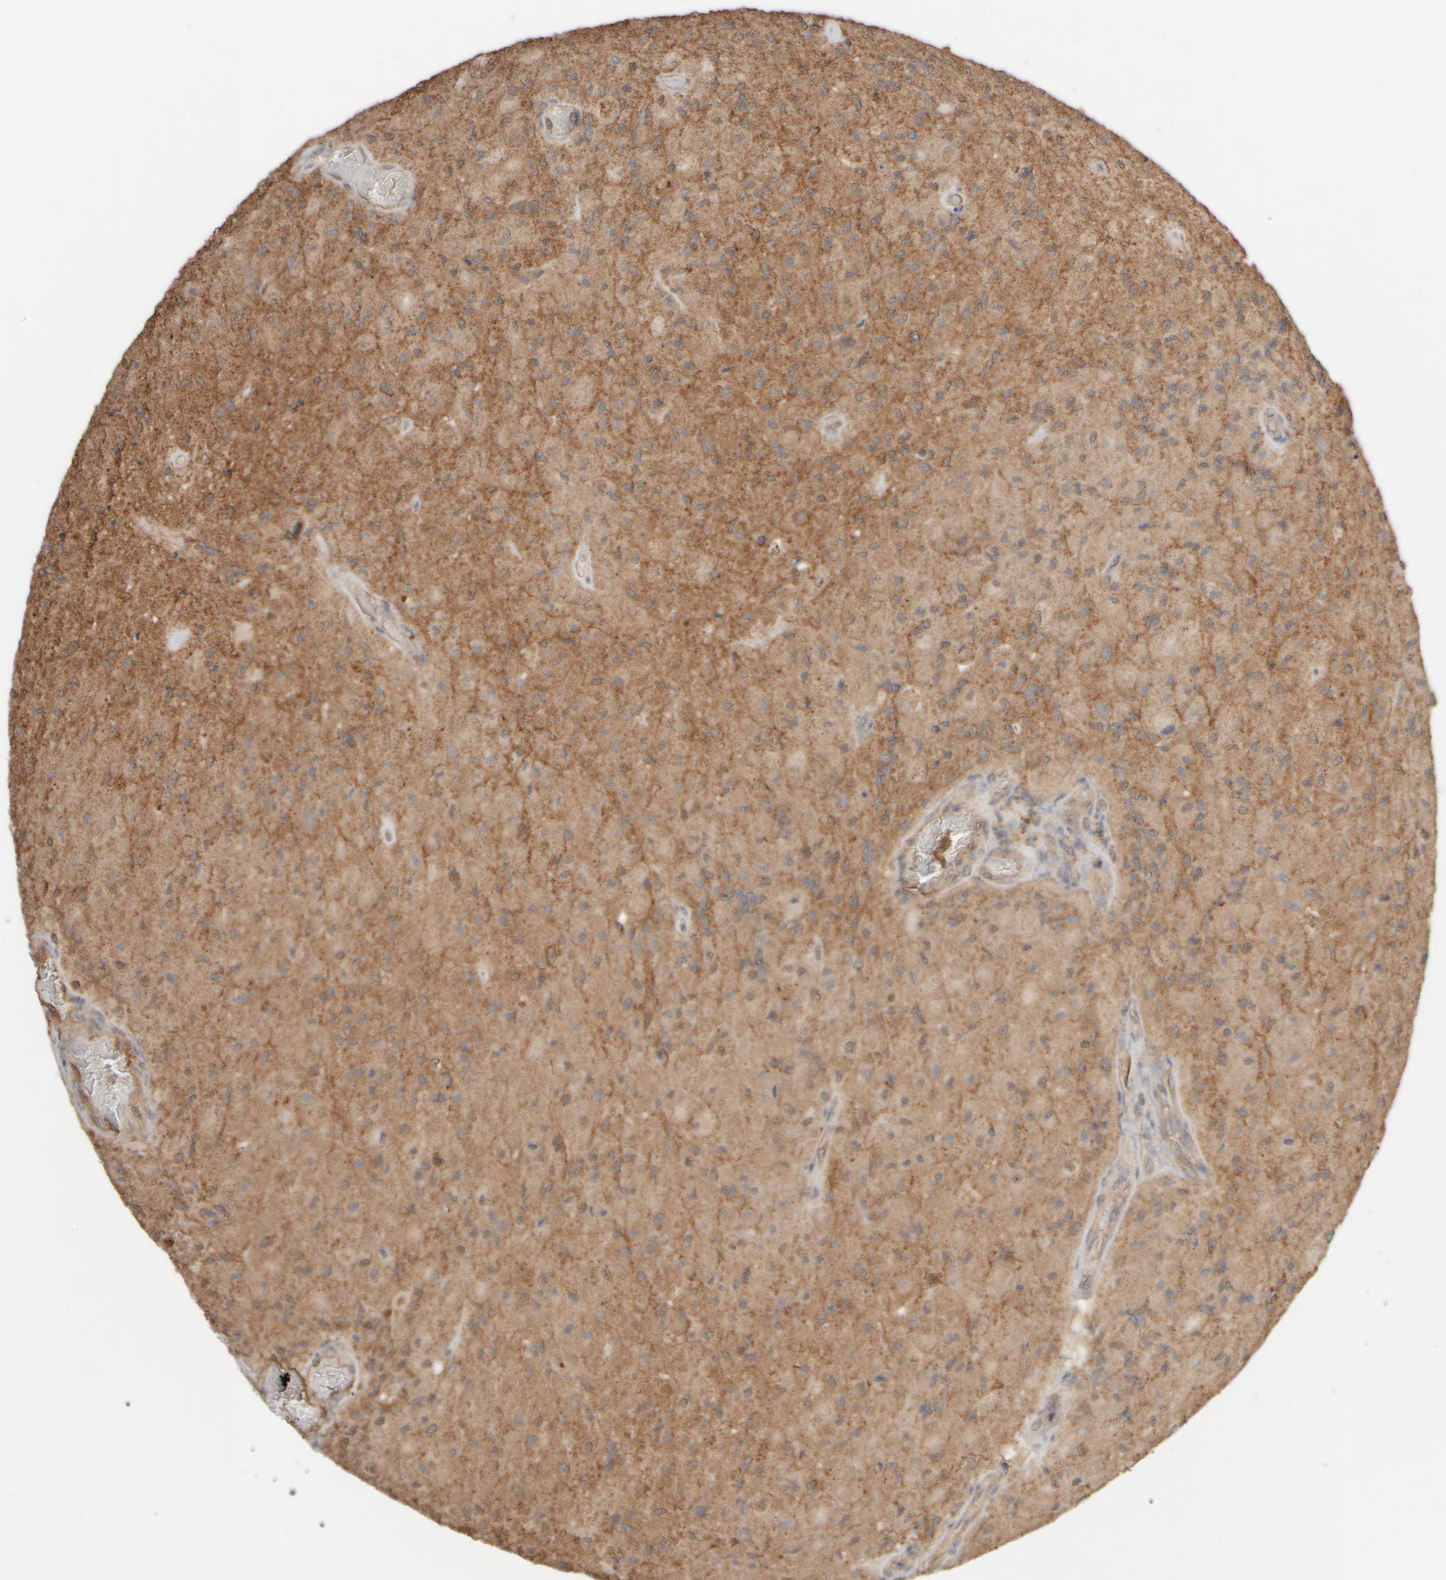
{"staining": {"intensity": "moderate", "quantity": ">75%", "location": "cytoplasmic/membranous"}, "tissue": "glioma", "cell_type": "Tumor cells", "image_type": "cancer", "snomed": [{"axis": "morphology", "description": "Normal tissue, NOS"}, {"axis": "morphology", "description": "Glioma, malignant, High grade"}, {"axis": "topography", "description": "Cerebral cortex"}], "caption": "This micrograph exhibits immunohistochemistry staining of human malignant glioma (high-grade), with medium moderate cytoplasmic/membranous positivity in about >75% of tumor cells.", "gene": "EIF2B3", "patient": {"sex": "male", "age": 77}}